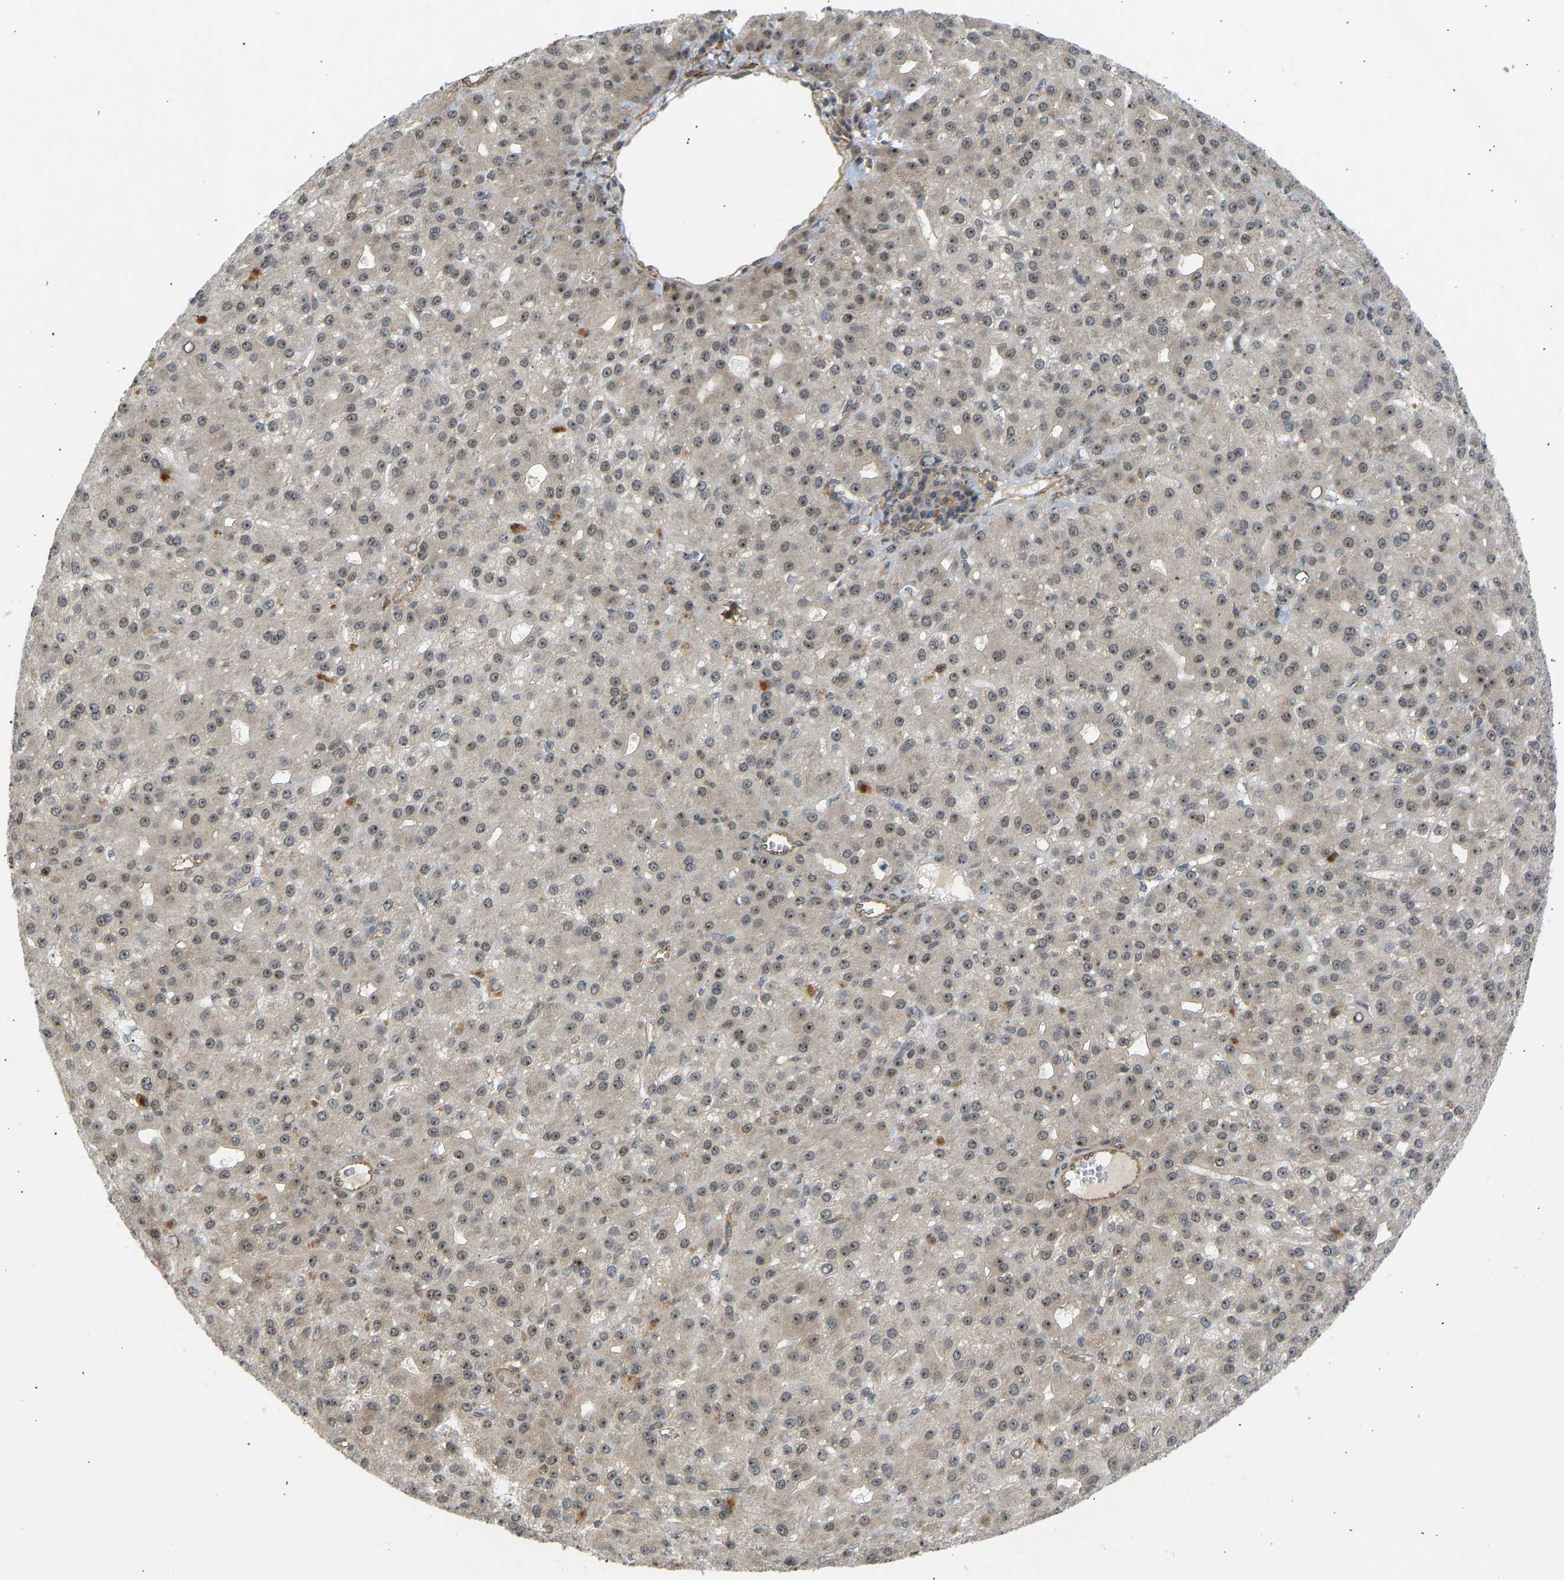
{"staining": {"intensity": "weak", "quantity": "25%-75%", "location": "nuclear"}, "tissue": "liver cancer", "cell_type": "Tumor cells", "image_type": "cancer", "snomed": [{"axis": "morphology", "description": "Carcinoma, Hepatocellular, NOS"}, {"axis": "topography", "description": "Liver"}], "caption": "Weak nuclear staining for a protein is present in about 25%-75% of tumor cells of hepatocellular carcinoma (liver) using immunohistochemistry.", "gene": "BAG1", "patient": {"sex": "male", "age": 67}}